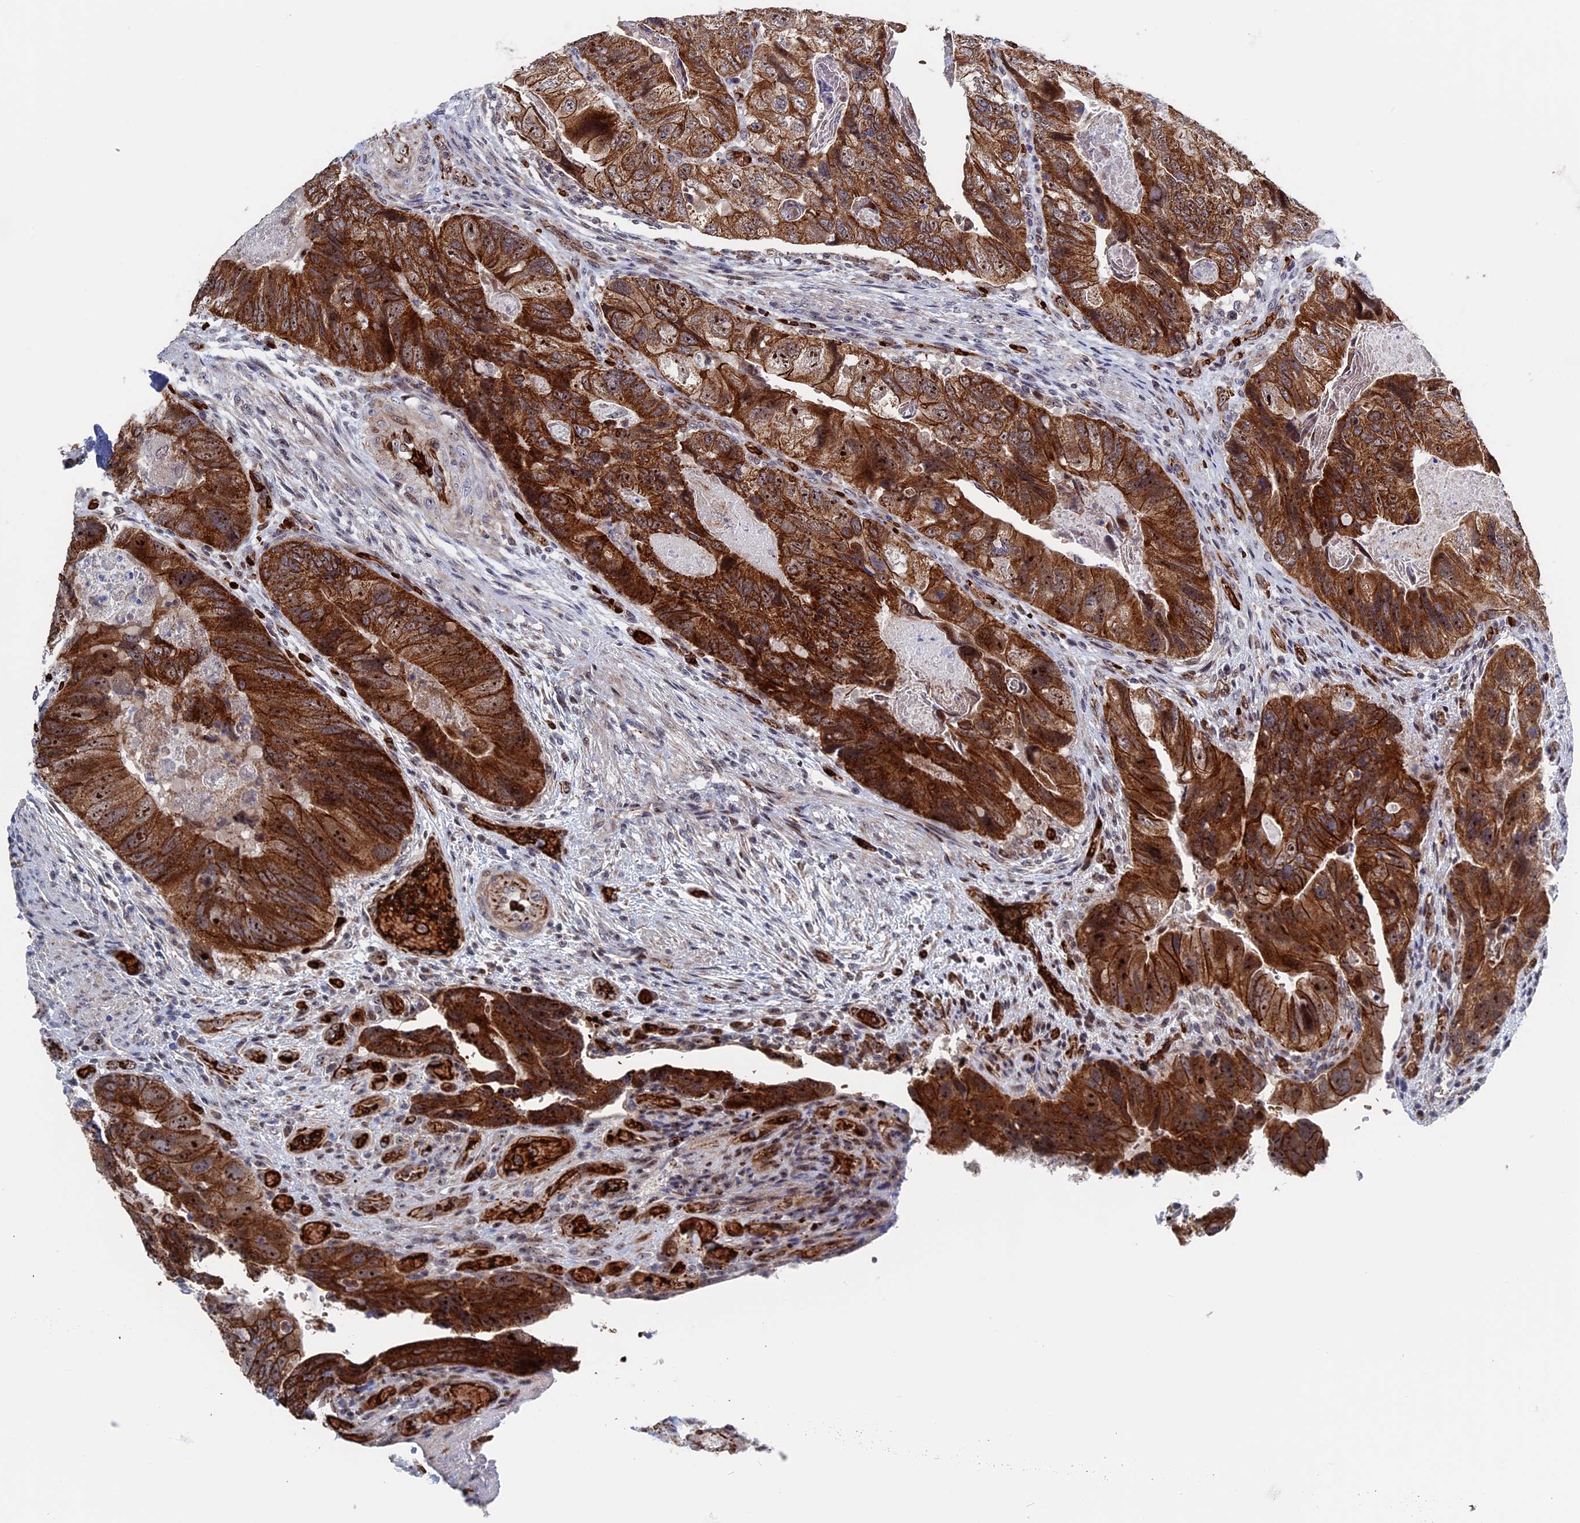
{"staining": {"intensity": "strong", "quantity": ">75%", "location": "cytoplasmic/membranous,nuclear"}, "tissue": "colorectal cancer", "cell_type": "Tumor cells", "image_type": "cancer", "snomed": [{"axis": "morphology", "description": "Adenocarcinoma, NOS"}, {"axis": "topography", "description": "Rectum"}], "caption": "Human colorectal adenocarcinoma stained for a protein (brown) shows strong cytoplasmic/membranous and nuclear positive expression in approximately >75% of tumor cells.", "gene": "EXOSC9", "patient": {"sex": "male", "age": 63}}